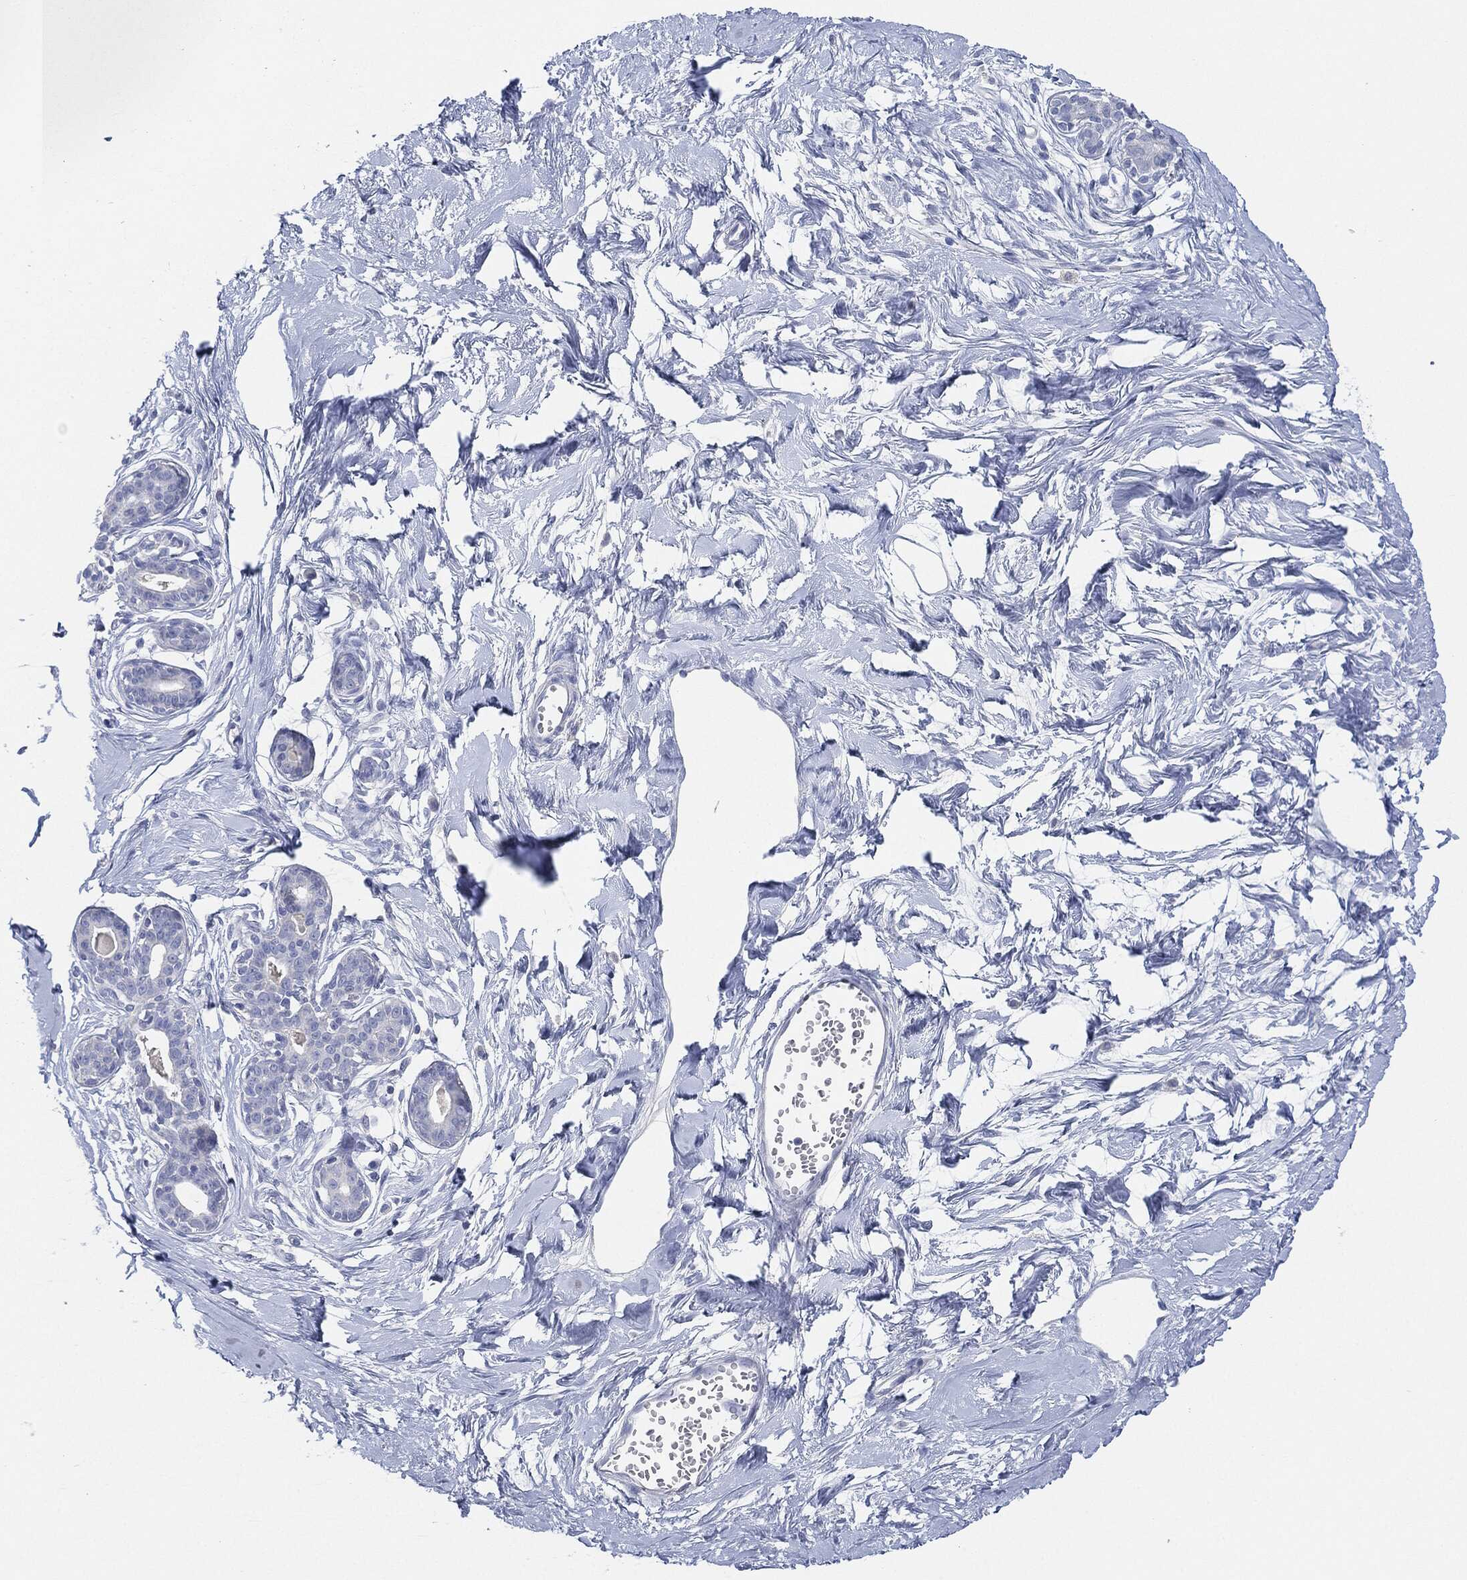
{"staining": {"intensity": "negative", "quantity": "none", "location": "none"}, "tissue": "breast", "cell_type": "Adipocytes", "image_type": "normal", "snomed": [{"axis": "morphology", "description": "Normal tissue, NOS"}, {"axis": "topography", "description": "Breast"}], "caption": "Protein analysis of benign breast shows no significant staining in adipocytes. (DAB immunohistochemistry (IHC) visualized using brightfield microscopy, high magnification).", "gene": "AFP", "patient": {"sex": "female", "age": 45}}